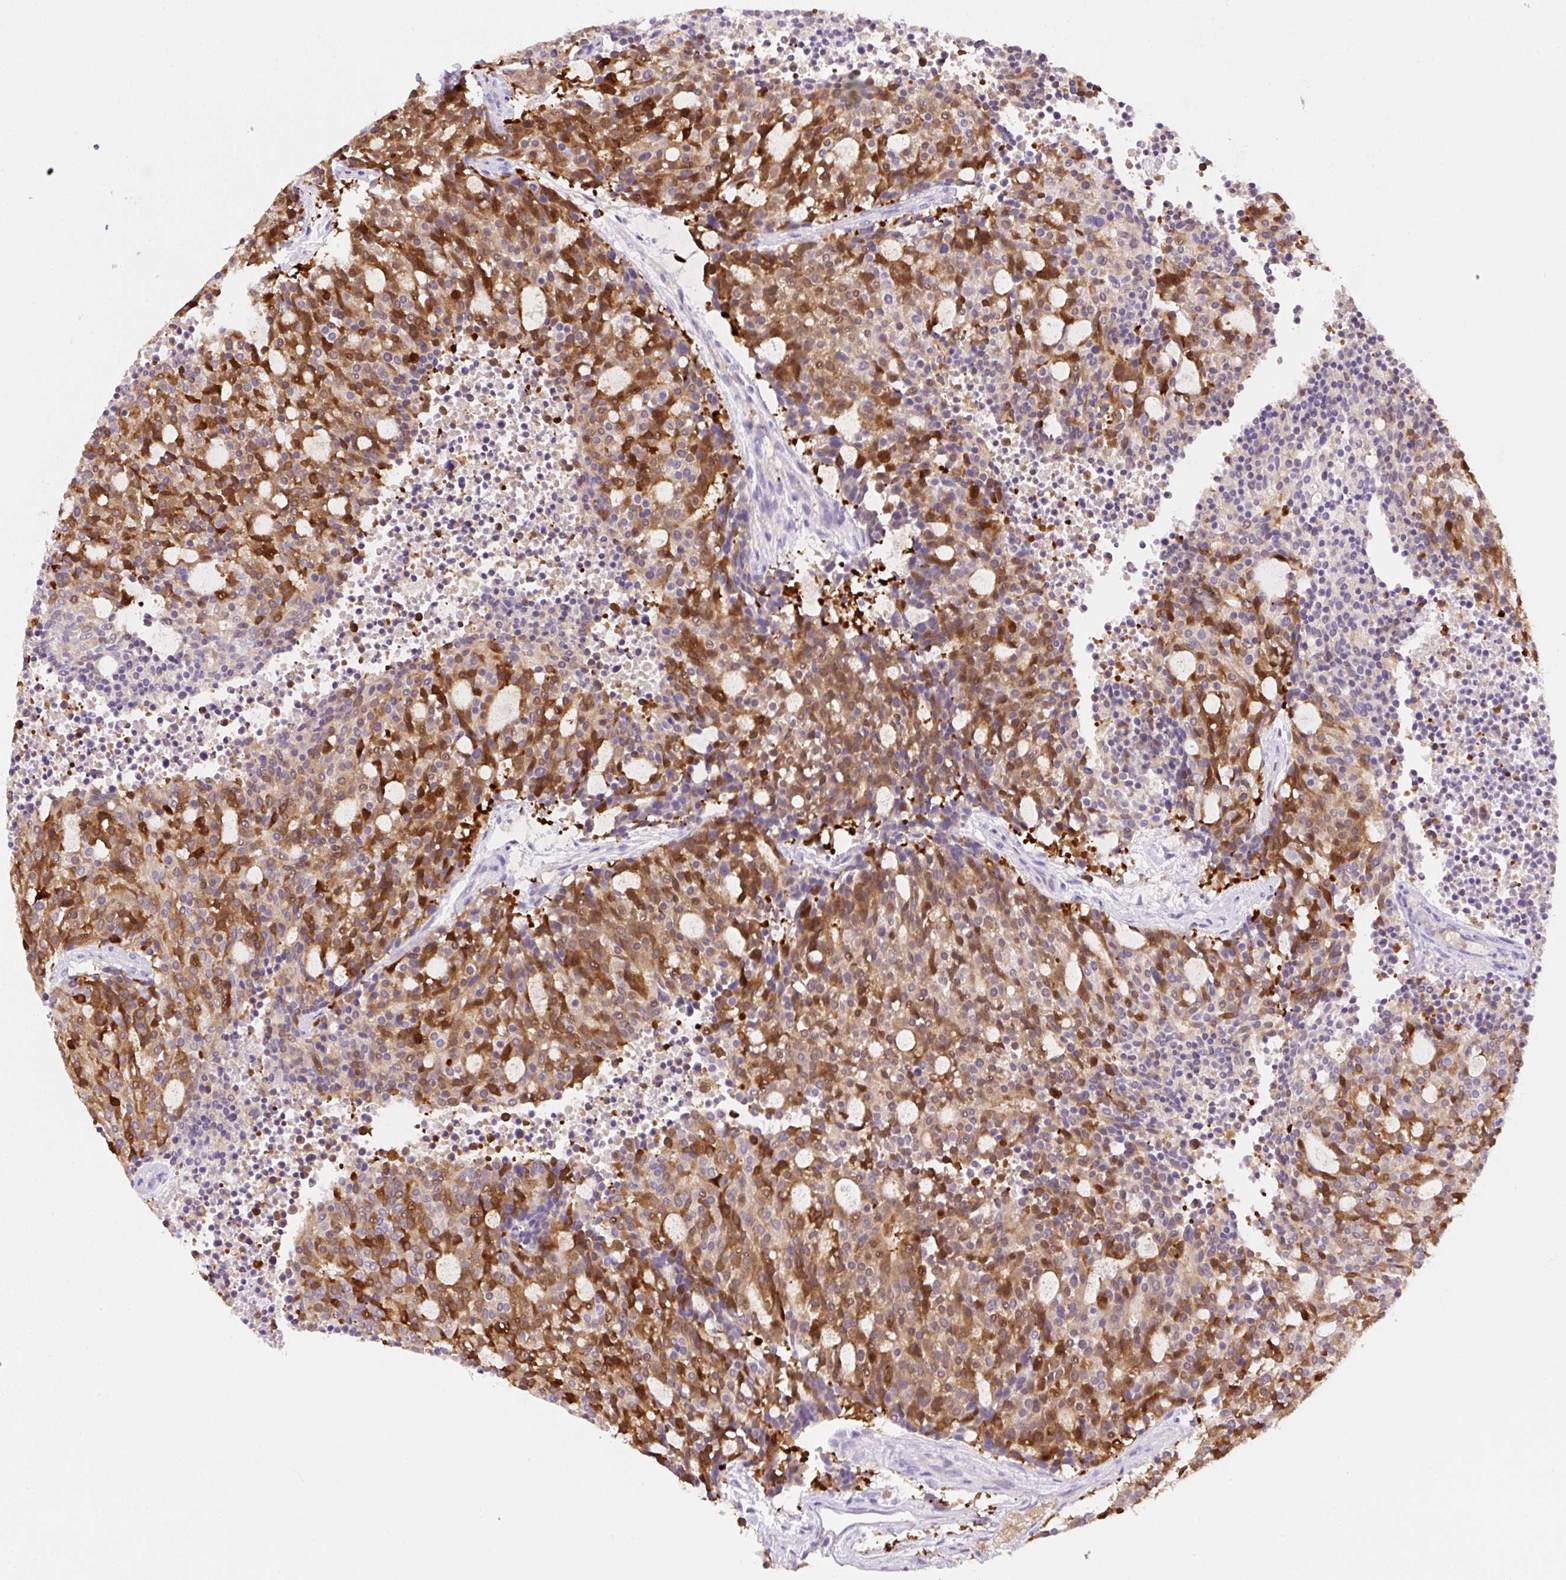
{"staining": {"intensity": "strong", "quantity": "25%-75%", "location": "cytoplasmic/membranous"}, "tissue": "carcinoid", "cell_type": "Tumor cells", "image_type": "cancer", "snomed": [{"axis": "morphology", "description": "Carcinoid, malignant, NOS"}, {"axis": "topography", "description": "Pancreas"}], "caption": "Immunohistochemical staining of carcinoid shows high levels of strong cytoplasmic/membranous expression in about 25%-75% of tumor cells.", "gene": "NDST3", "patient": {"sex": "female", "age": 54}}